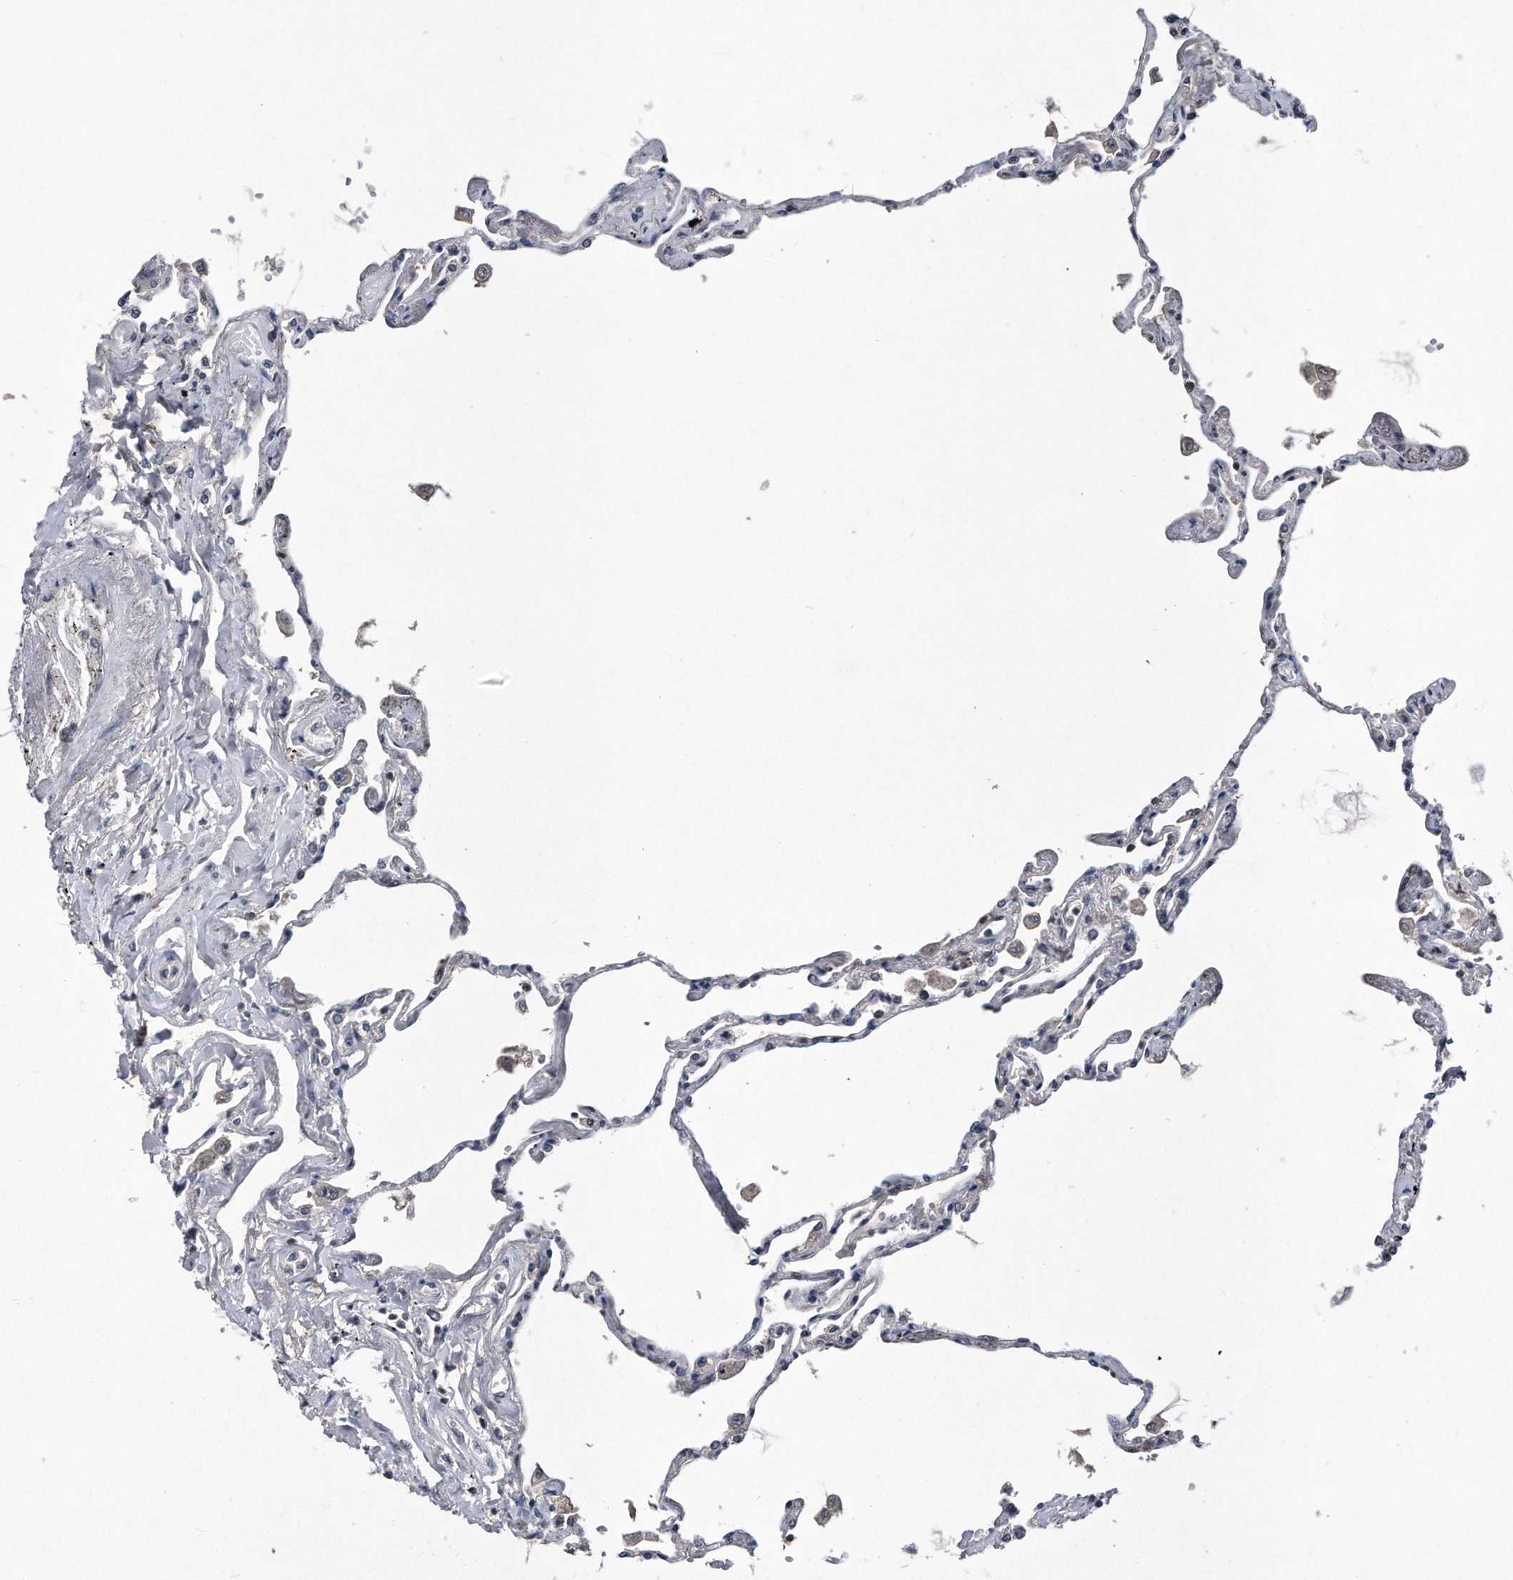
{"staining": {"intensity": "weak", "quantity": "<25%", "location": "cytoplasmic/membranous"}, "tissue": "lung", "cell_type": "Alveolar cells", "image_type": "normal", "snomed": [{"axis": "morphology", "description": "Normal tissue, NOS"}, {"axis": "topography", "description": "Lung"}], "caption": "A high-resolution image shows immunohistochemistry staining of benign lung, which reveals no significant positivity in alveolar cells.", "gene": "VIRMA", "patient": {"sex": "female", "age": 67}}